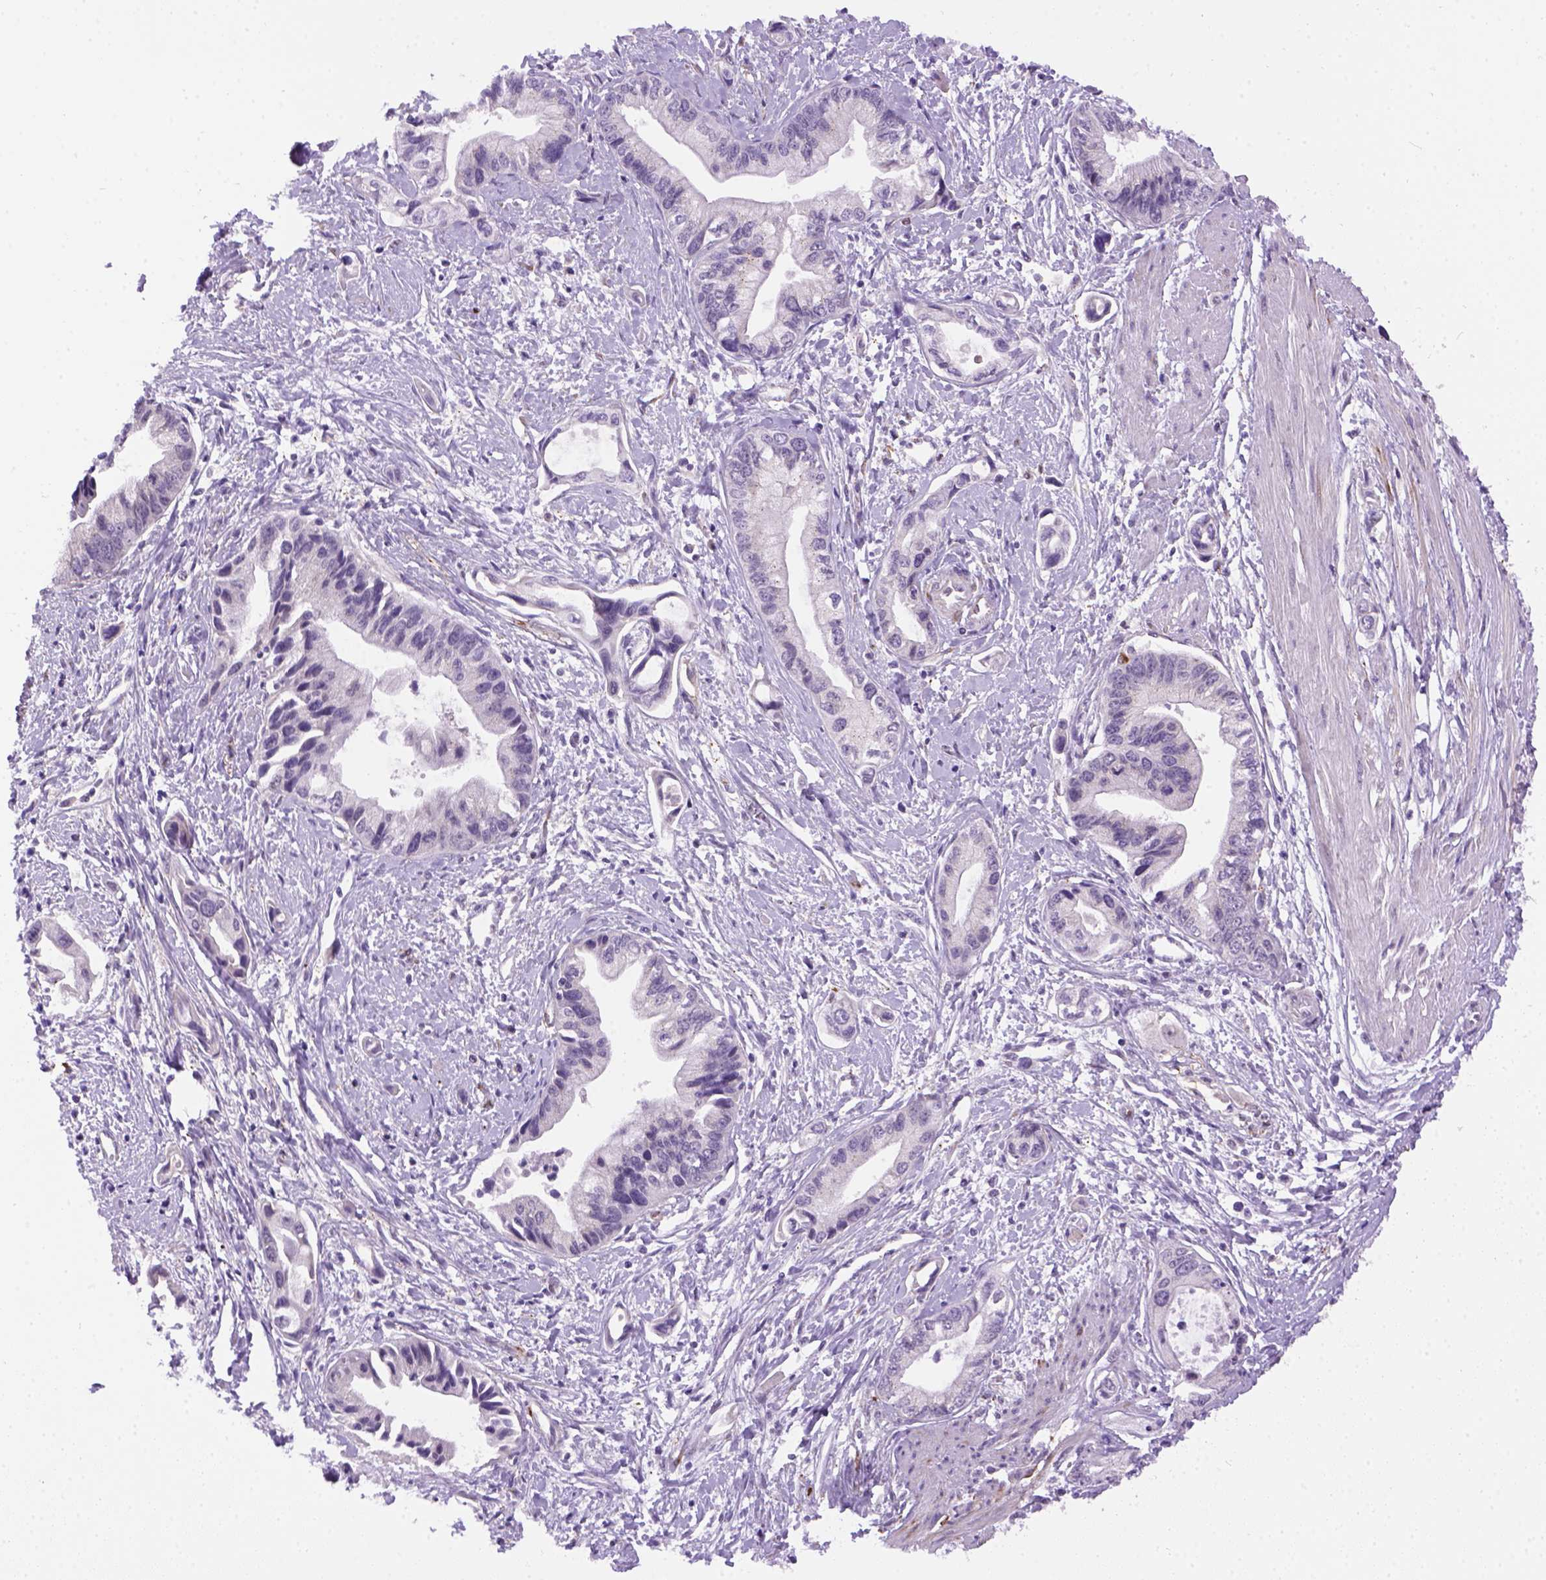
{"staining": {"intensity": "negative", "quantity": "none", "location": "none"}, "tissue": "pancreatic cancer", "cell_type": "Tumor cells", "image_type": "cancer", "snomed": [{"axis": "morphology", "description": "Adenocarcinoma, NOS"}, {"axis": "topography", "description": "Pancreas"}], "caption": "Human adenocarcinoma (pancreatic) stained for a protein using immunohistochemistry shows no positivity in tumor cells.", "gene": "KAZN", "patient": {"sex": "female", "age": 61}}